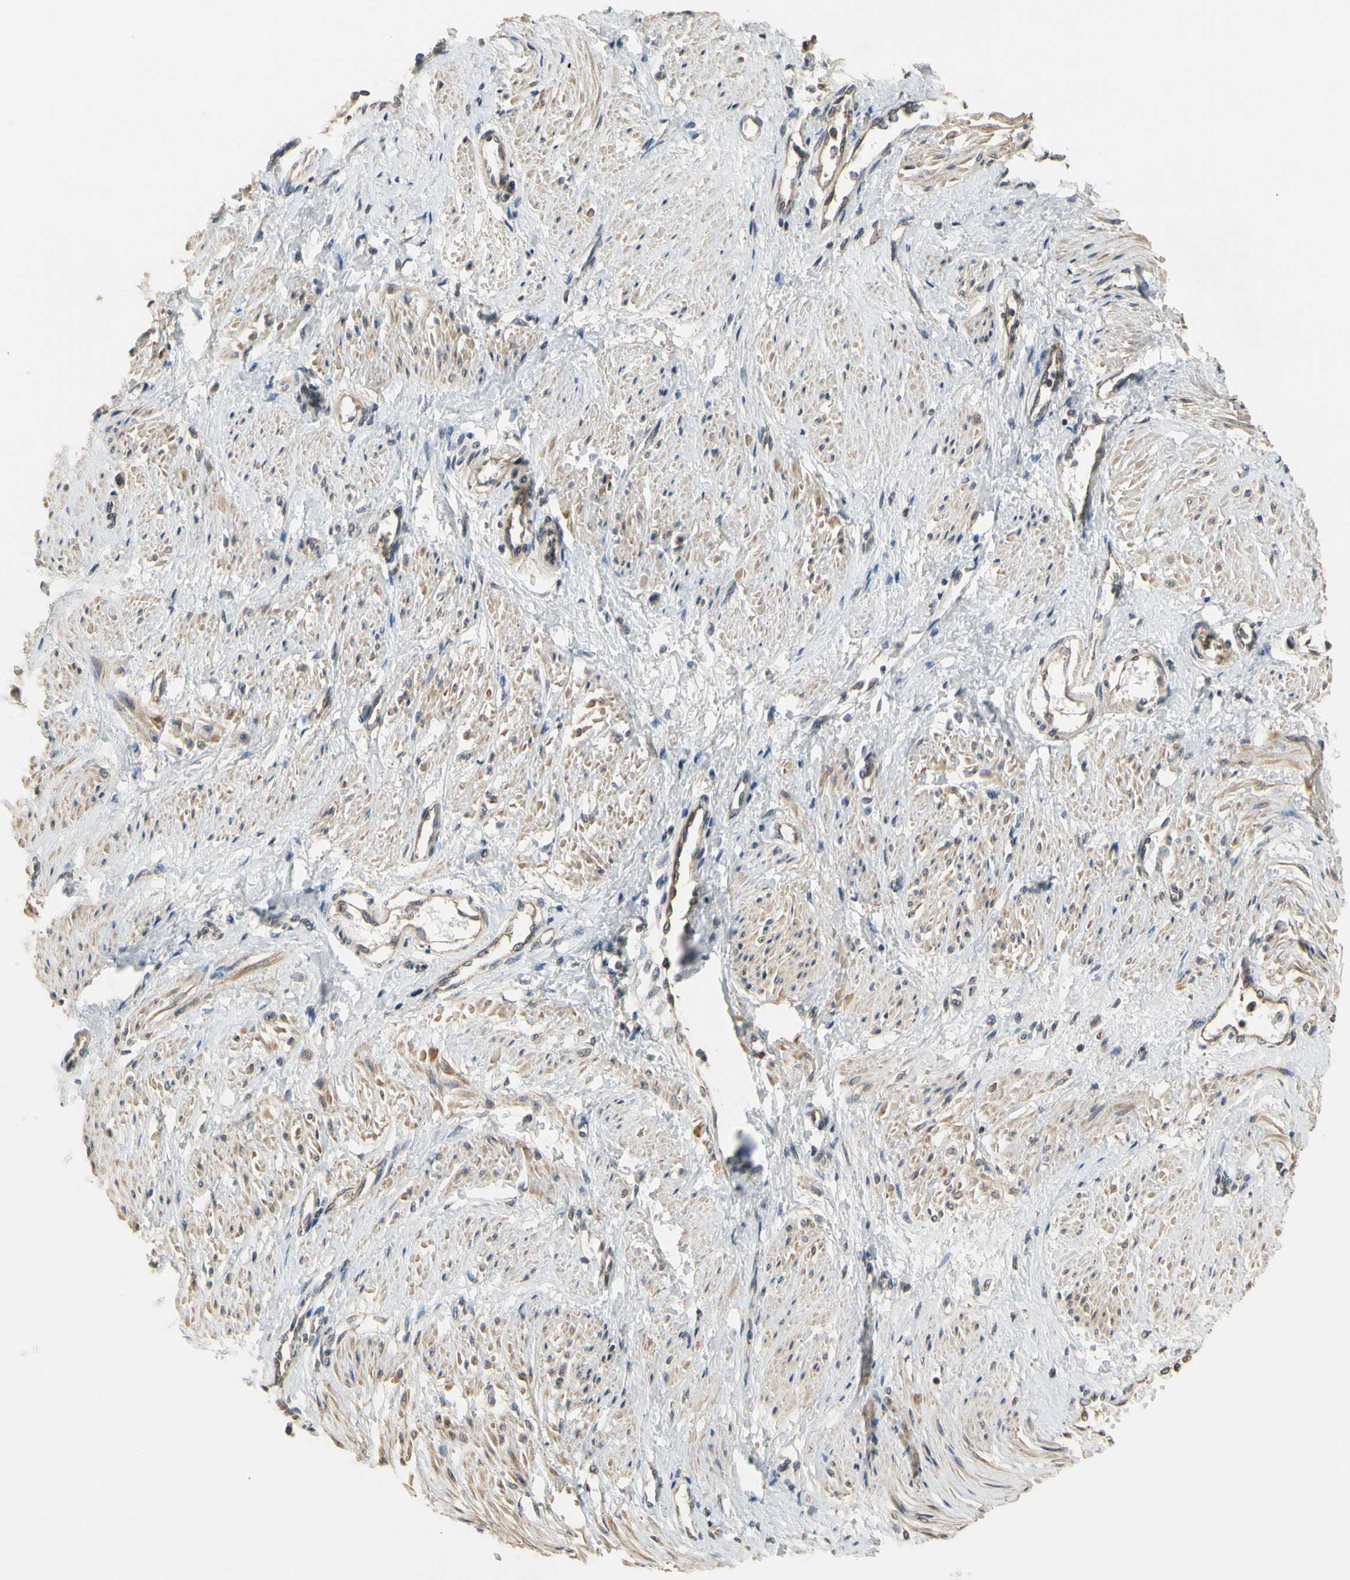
{"staining": {"intensity": "moderate", "quantity": "25%-75%", "location": "cytoplasmic/membranous"}, "tissue": "smooth muscle", "cell_type": "Smooth muscle cells", "image_type": "normal", "snomed": [{"axis": "morphology", "description": "Normal tissue, NOS"}, {"axis": "topography", "description": "Smooth muscle"}, {"axis": "topography", "description": "Uterus"}], "caption": "Unremarkable smooth muscle displays moderate cytoplasmic/membranous positivity in about 25%-75% of smooth muscle cells, visualized by immunohistochemistry. The protein is shown in brown color, while the nuclei are stained blue.", "gene": "TMEM230", "patient": {"sex": "female", "age": 39}}